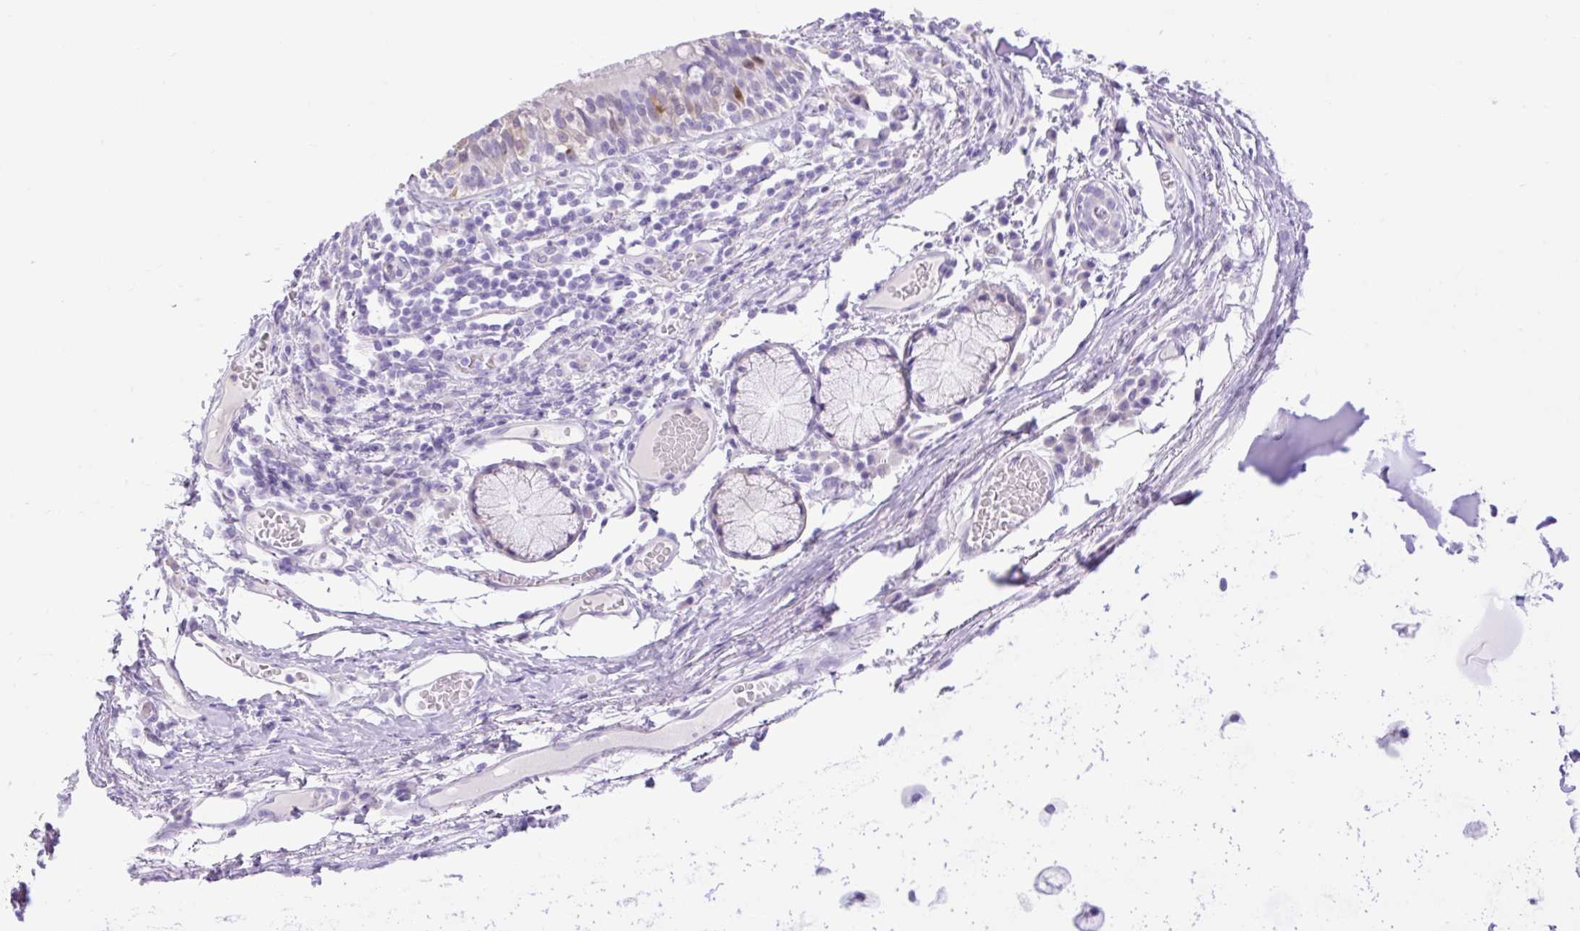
{"staining": {"intensity": "negative", "quantity": "none", "location": "none"}, "tissue": "adipose tissue", "cell_type": "Adipocytes", "image_type": "normal", "snomed": [{"axis": "morphology", "description": "Normal tissue, NOS"}, {"axis": "topography", "description": "Cartilage tissue"}, {"axis": "topography", "description": "Bronchus"}], "caption": "Adipose tissue stained for a protein using IHC exhibits no positivity adipocytes.", "gene": "SLC25A40", "patient": {"sex": "male", "age": 56}}